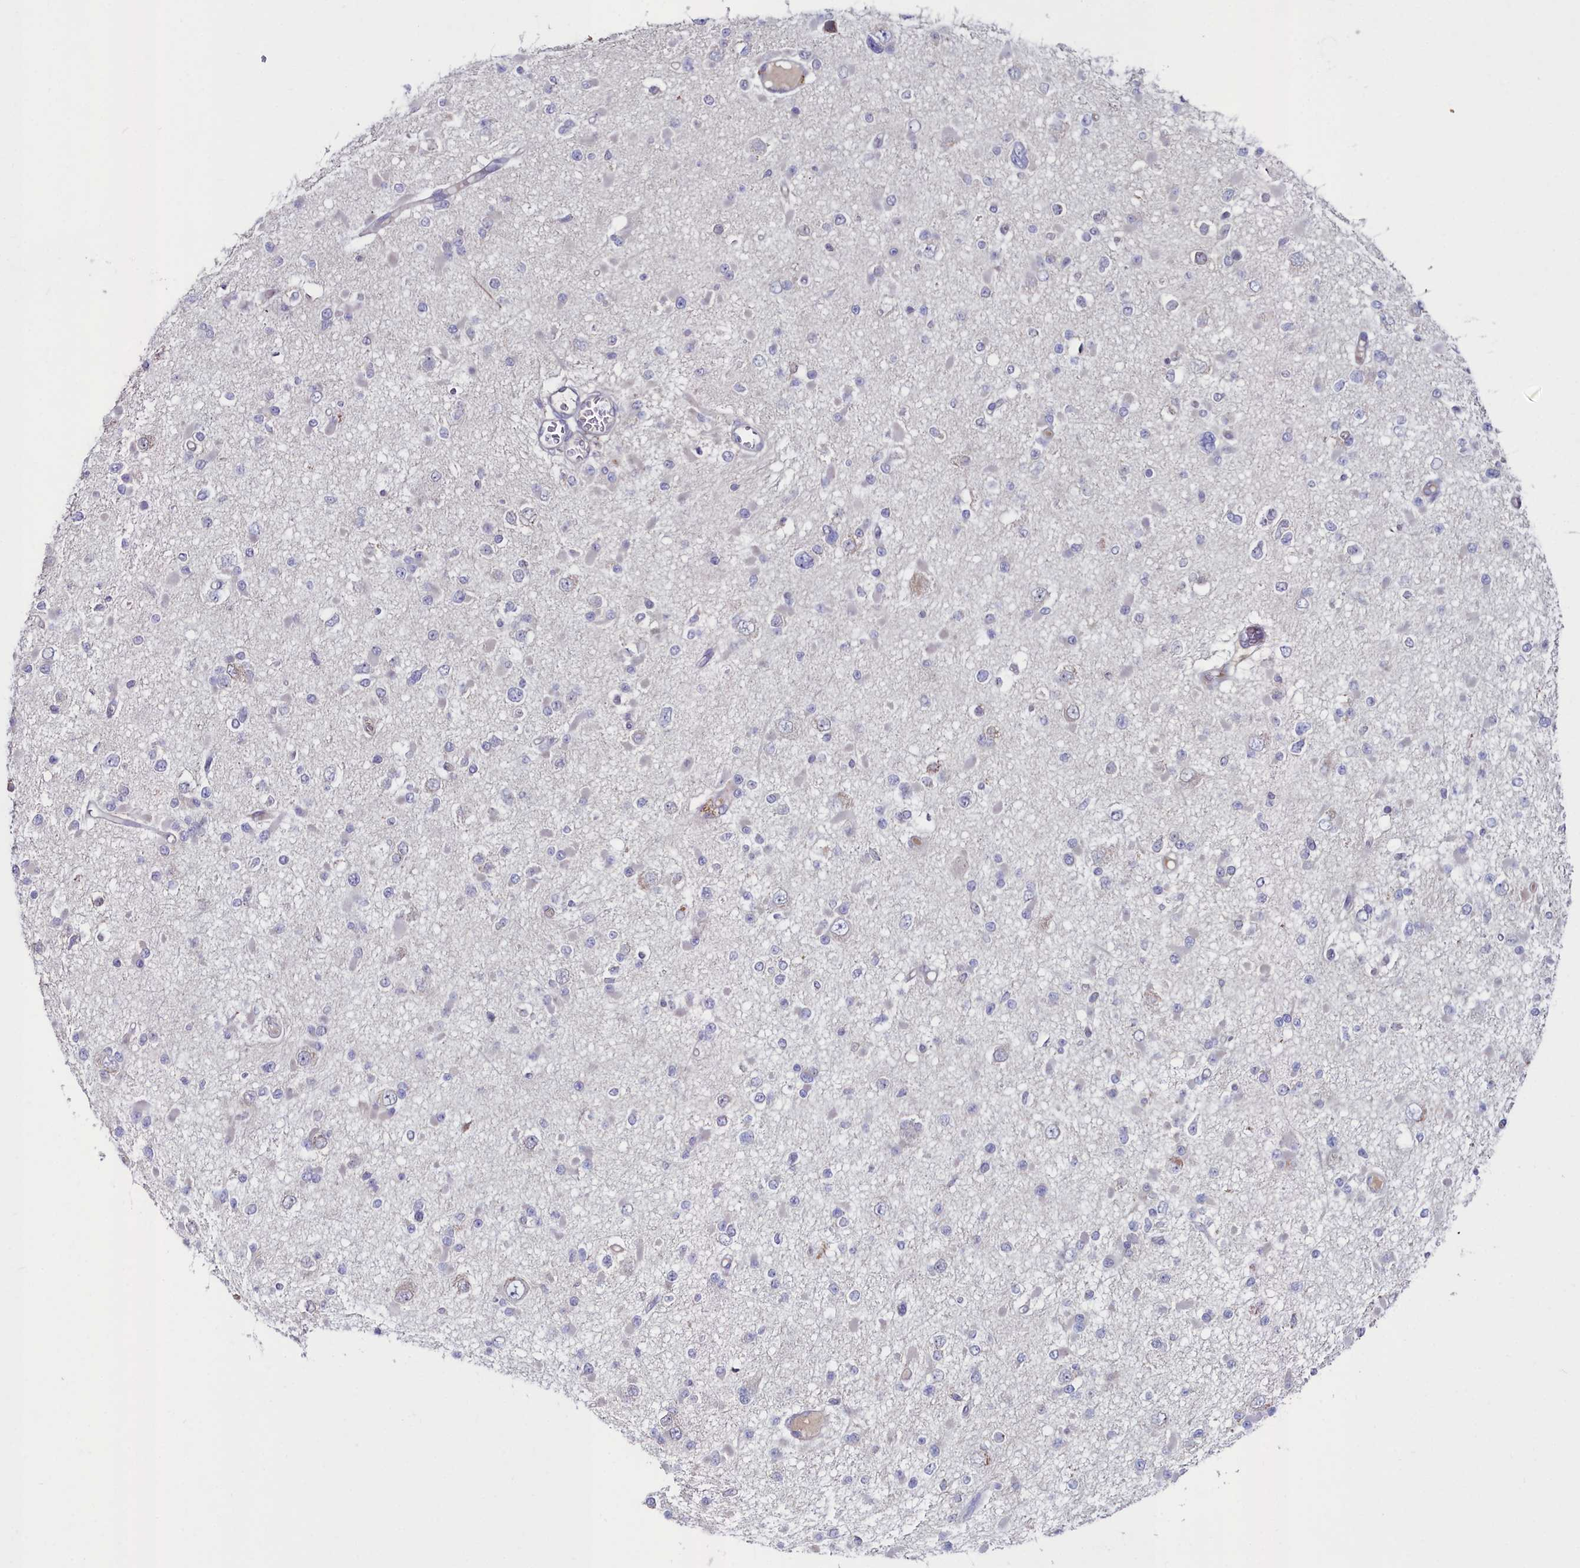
{"staining": {"intensity": "negative", "quantity": "none", "location": "none"}, "tissue": "glioma", "cell_type": "Tumor cells", "image_type": "cancer", "snomed": [{"axis": "morphology", "description": "Glioma, malignant, Low grade"}, {"axis": "topography", "description": "Brain"}], "caption": "Immunohistochemistry image of neoplastic tissue: malignant low-grade glioma stained with DAB (3,3'-diaminobenzidine) shows no significant protein staining in tumor cells. (DAB (3,3'-diaminobenzidine) immunohistochemistry visualized using brightfield microscopy, high magnification).", "gene": "AMBRA1", "patient": {"sex": "female", "age": 22}}